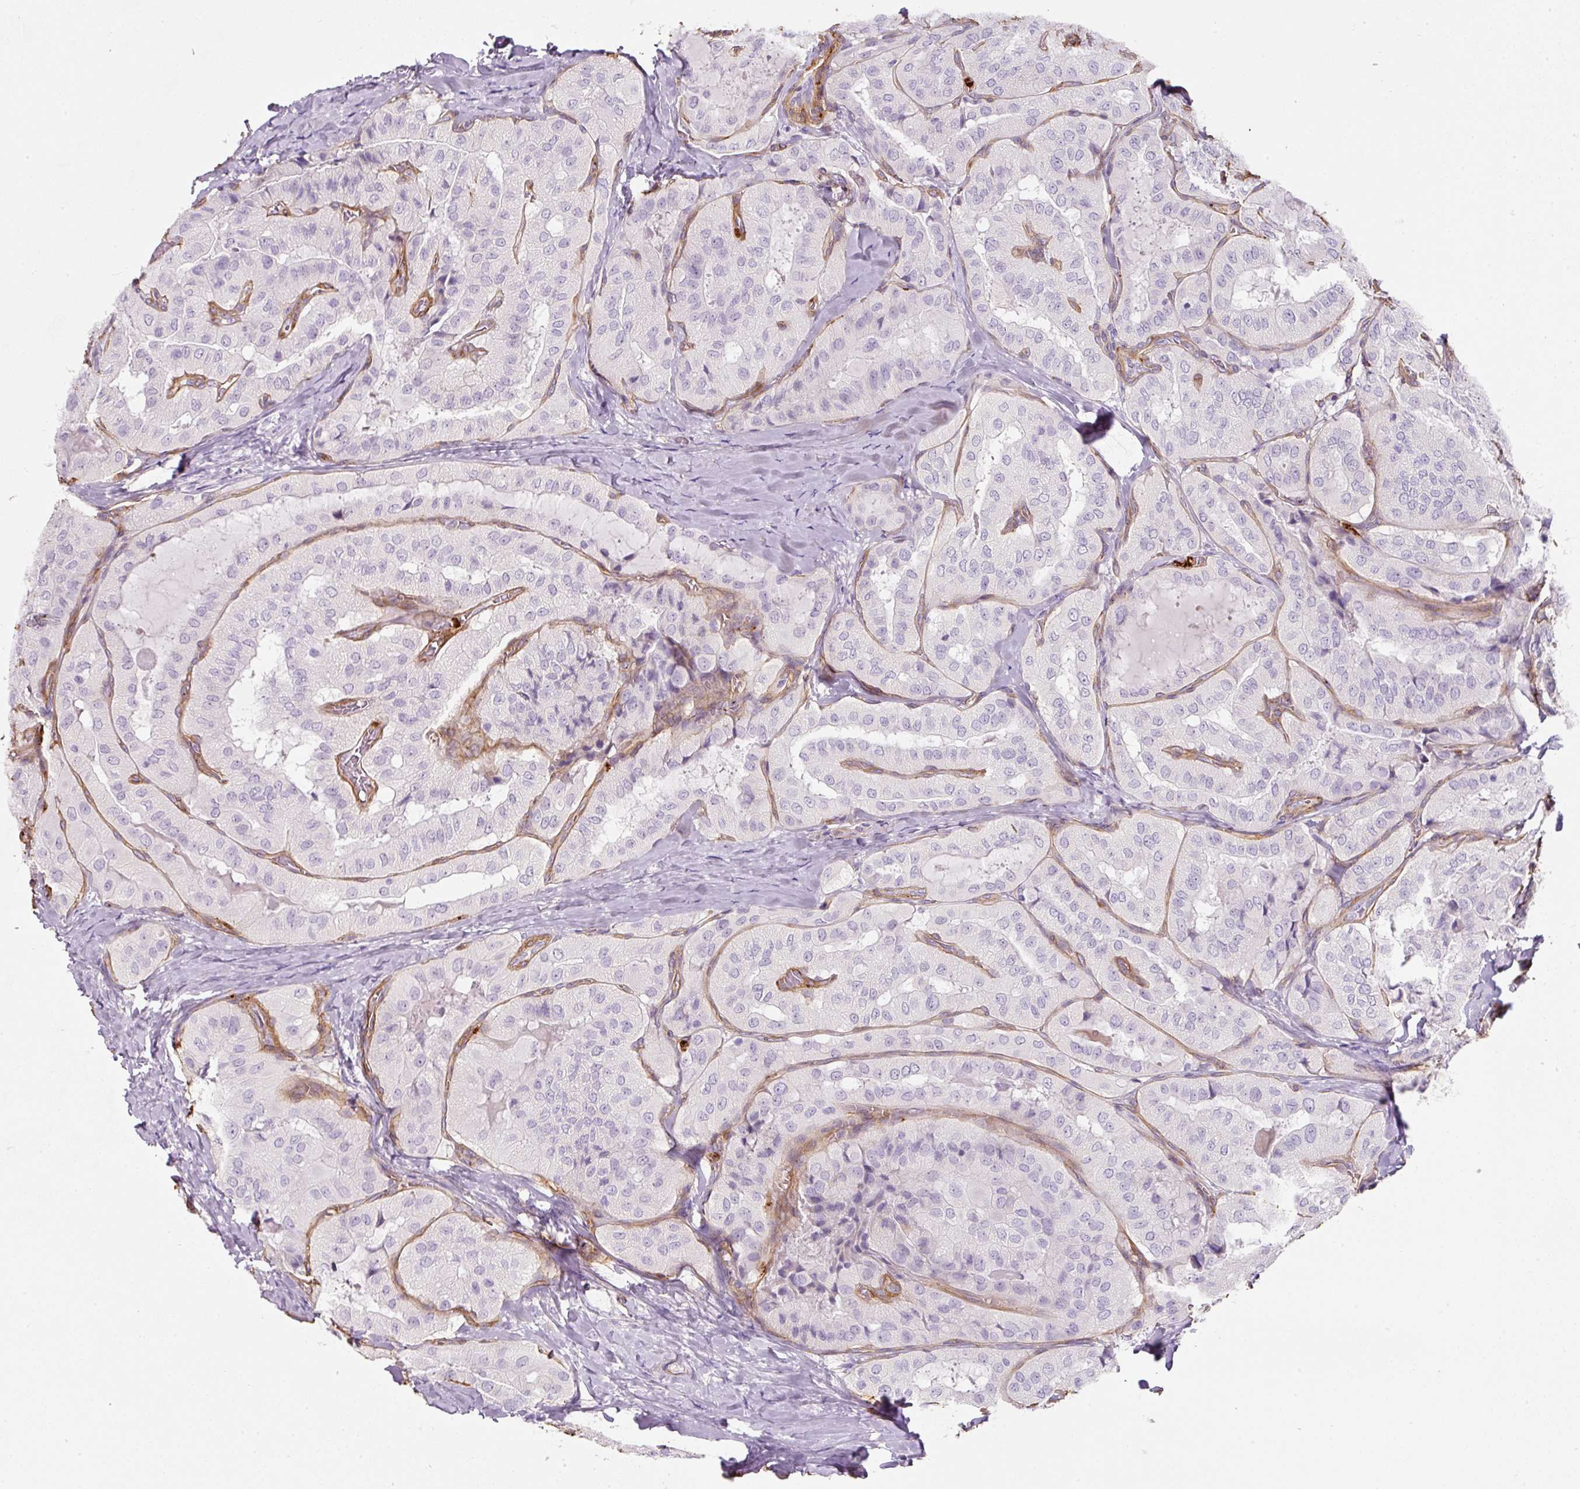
{"staining": {"intensity": "negative", "quantity": "none", "location": "none"}, "tissue": "thyroid cancer", "cell_type": "Tumor cells", "image_type": "cancer", "snomed": [{"axis": "morphology", "description": "Normal tissue, NOS"}, {"axis": "morphology", "description": "Papillary adenocarcinoma, NOS"}, {"axis": "topography", "description": "Thyroid gland"}], "caption": "DAB (3,3'-diaminobenzidine) immunohistochemical staining of human thyroid papillary adenocarcinoma shows no significant expression in tumor cells.", "gene": "LOXL4", "patient": {"sex": "female", "age": 59}}